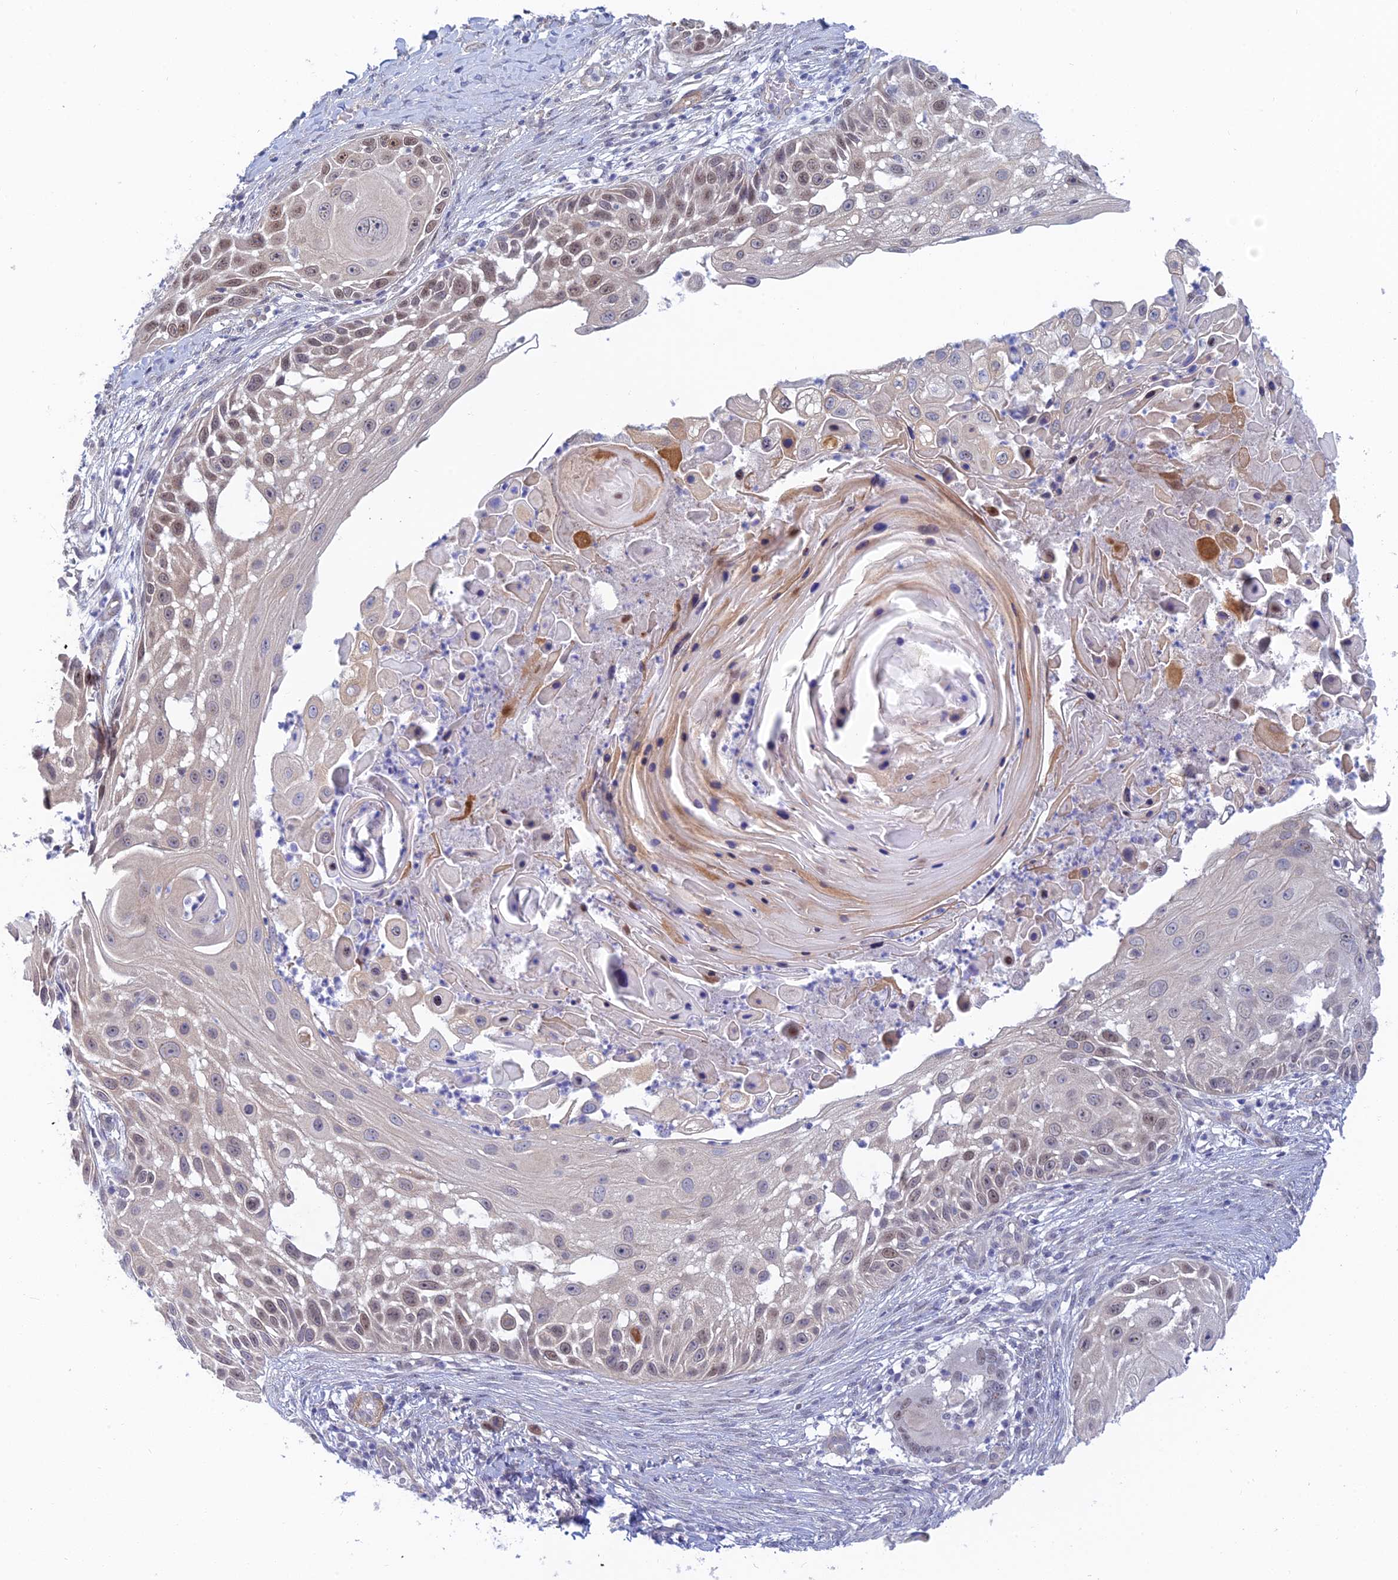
{"staining": {"intensity": "weak", "quantity": "25%-75%", "location": "nuclear"}, "tissue": "skin cancer", "cell_type": "Tumor cells", "image_type": "cancer", "snomed": [{"axis": "morphology", "description": "Squamous cell carcinoma, NOS"}, {"axis": "topography", "description": "Skin"}], "caption": "This is an image of IHC staining of skin cancer, which shows weak staining in the nuclear of tumor cells.", "gene": "CFAP92", "patient": {"sex": "female", "age": 44}}